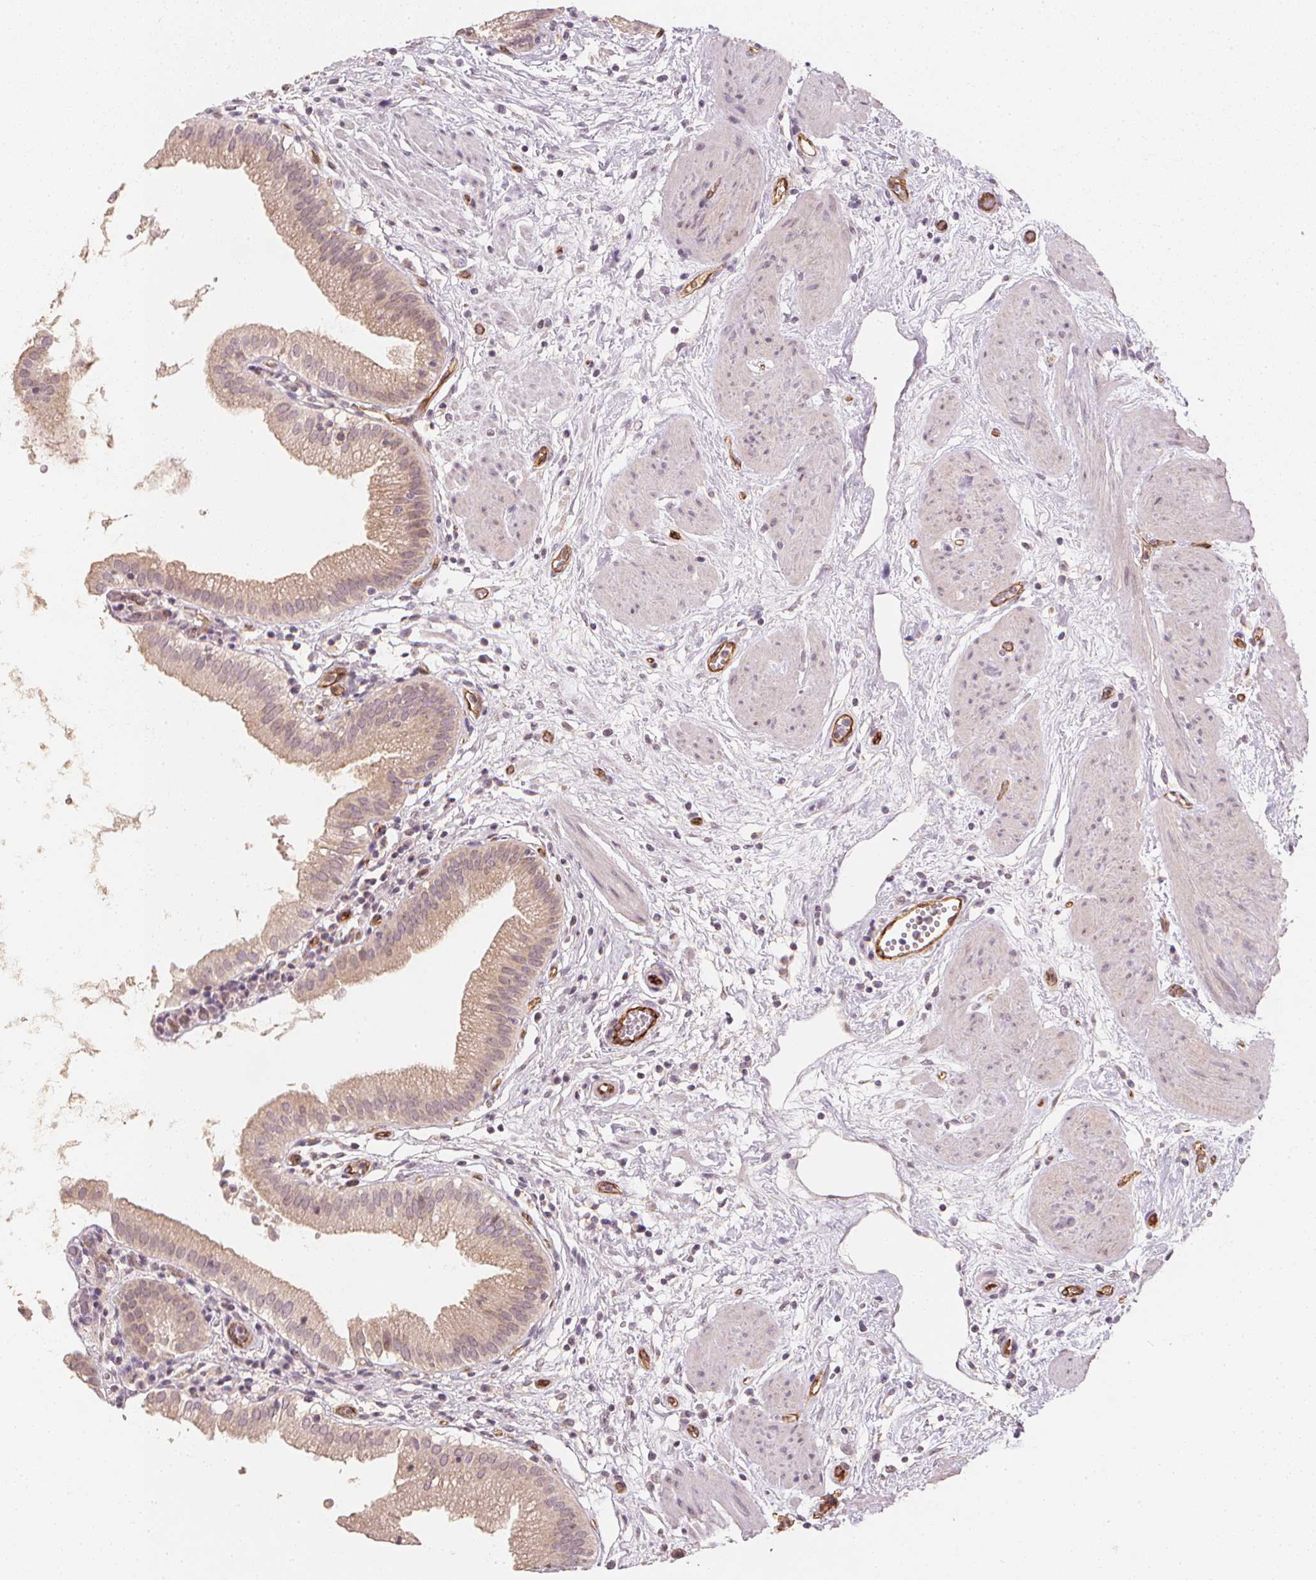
{"staining": {"intensity": "weak", "quantity": ">75%", "location": "cytoplasmic/membranous"}, "tissue": "gallbladder", "cell_type": "Glandular cells", "image_type": "normal", "snomed": [{"axis": "morphology", "description": "Normal tissue, NOS"}, {"axis": "topography", "description": "Gallbladder"}], "caption": "Glandular cells show weak cytoplasmic/membranous staining in approximately >75% of cells in unremarkable gallbladder.", "gene": "CIB1", "patient": {"sex": "female", "age": 65}}